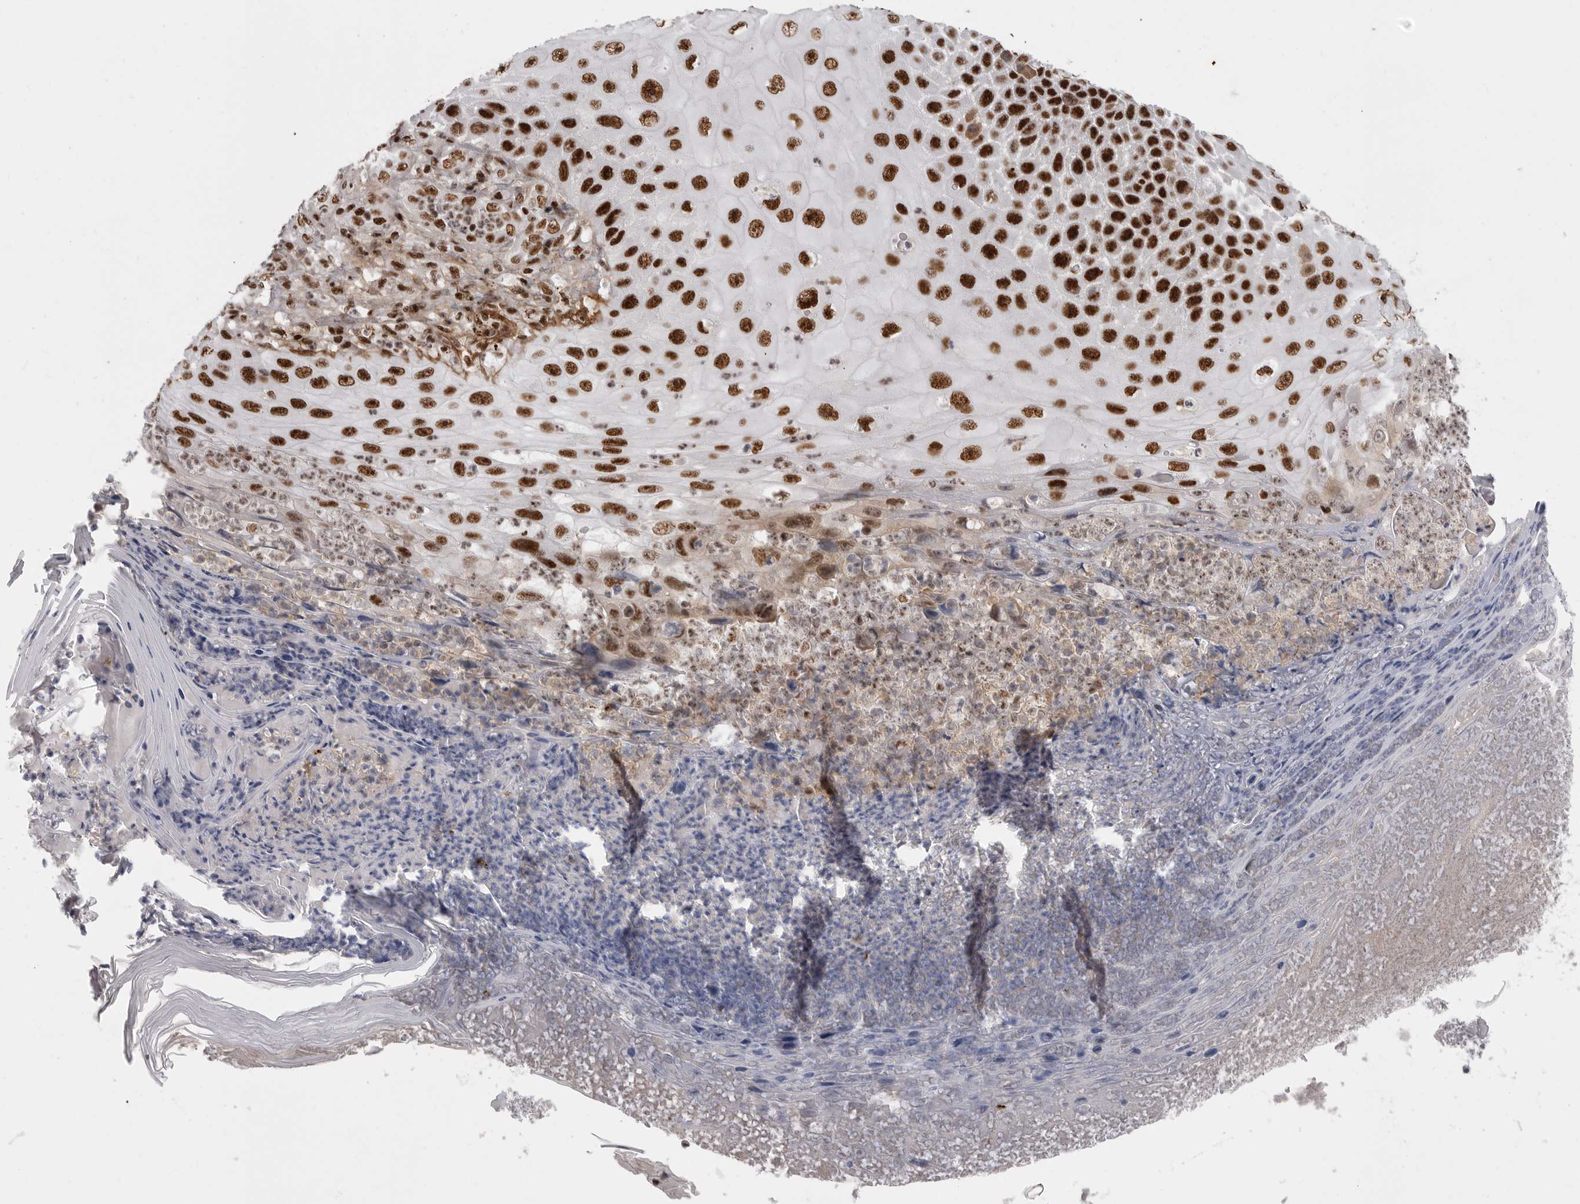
{"staining": {"intensity": "strong", "quantity": ">75%", "location": "nuclear"}, "tissue": "skin cancer", "cell_type": "Tumor cells", "image_type": "cancer", "snomed": [{"axis": "morphology", "description": "Squamous cell carcinoma, NOS"}, {"axis": "topography", "description": "Skin"}], "caption": "Squamous cell carcinoma (skin) was stained to show a protein in brown. There is high levels of strong nuclear expression in about >75% of tumor cells.", "gene": "PPP1R8", "patient": {"sex": "female", "age": 88}}